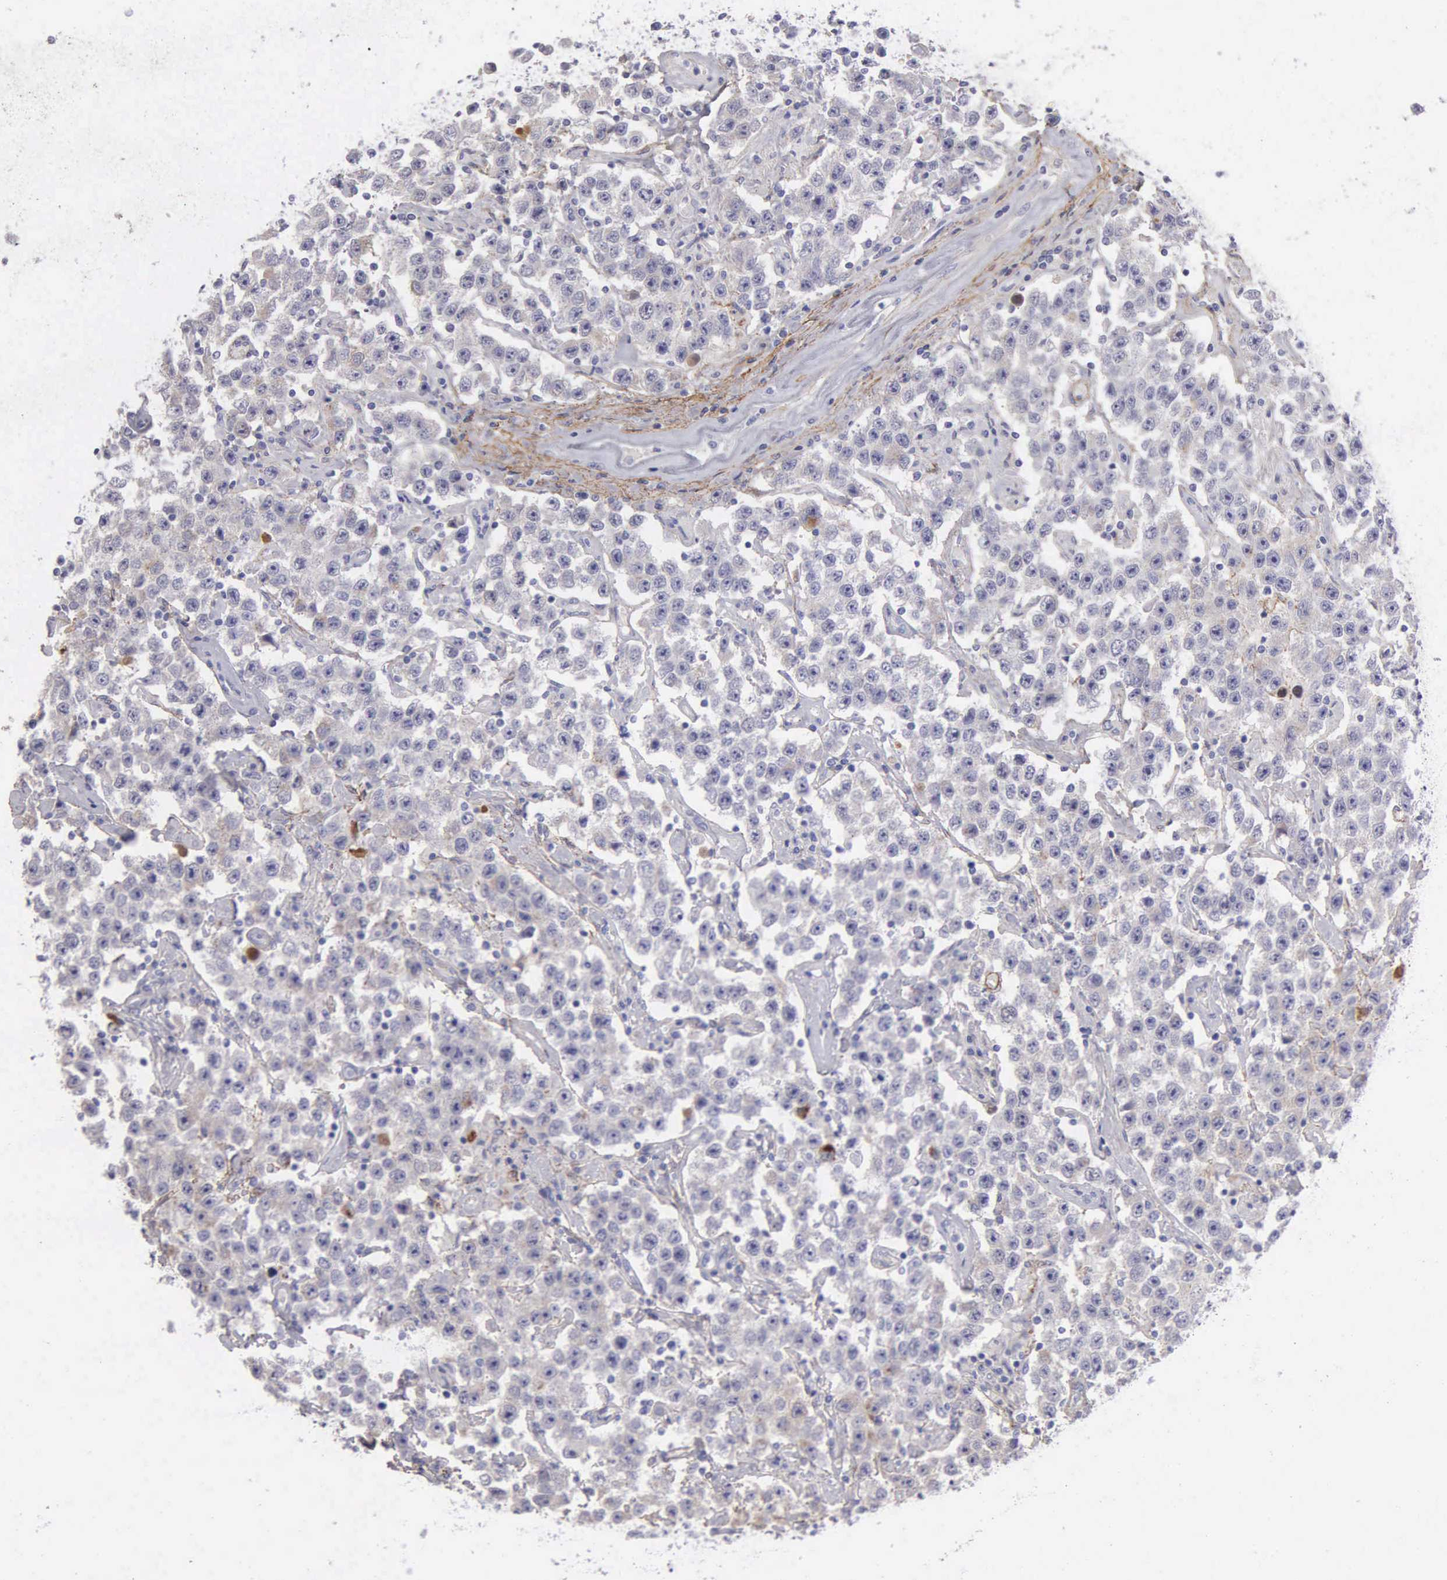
{"staining": {"intensity": "negative", "quantity": "none", "location": "none"}, "tissue": "testis cancer", "cell_type": "Tumor cells", "image_type": "cancer", "snomed": [{"axis": "morphology", "description": "Seminoma, NOS"}, {"axis": "topography", "description": "Testis"}], "caption": "A micrograph of human testis cancer (seminoma) is negative for staining in tumor cells. (Brightfield microscopy of DAB immunohistochemistry (IHC) at high magnification).", "gene": "FBLN5", "patient": {"sex": "male", "age": 52}}